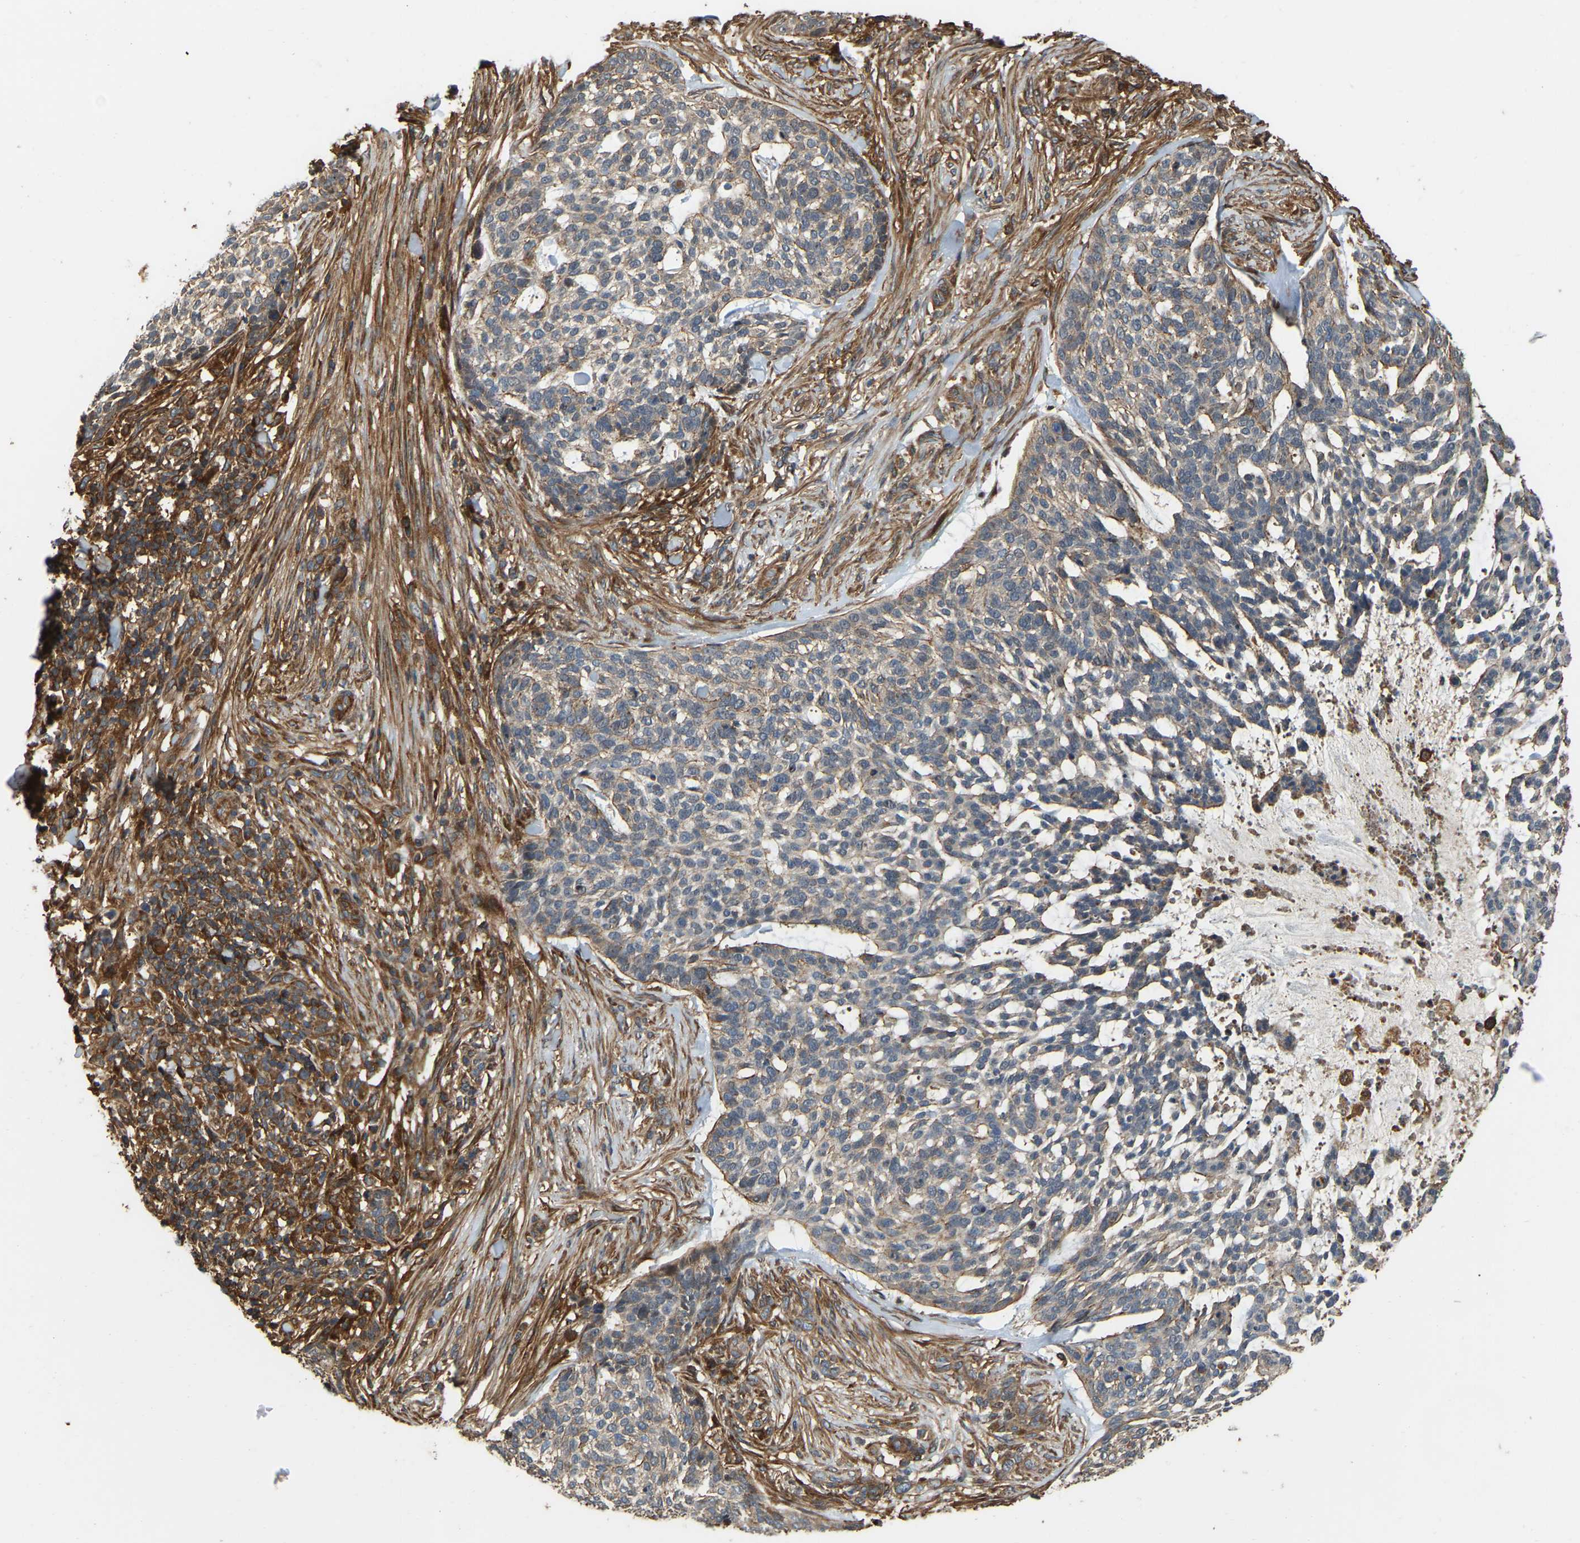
{"staining": {"intensity": "weak", "quantity": "25%-75%", "location": "cytoplasmic/membranous"}, "tissue": "skin cancer", "cell_type": "Tumor cells", "image_type": "cancer", "snomed": [{"axis": "morphology", "description": "Basal cell carcinoma"}, {"axis": "topography", "description": "Skin"}], "caption": "Skin cancer (basal cell carcinoma) stained with immunohistochemistry (IHC) exhibits weak cytoplasmic/membranous positivity in about 25%-75% of tumor cells.", "gene": "SAMD9L", "patient": {"sex": "female", "age": 64}}